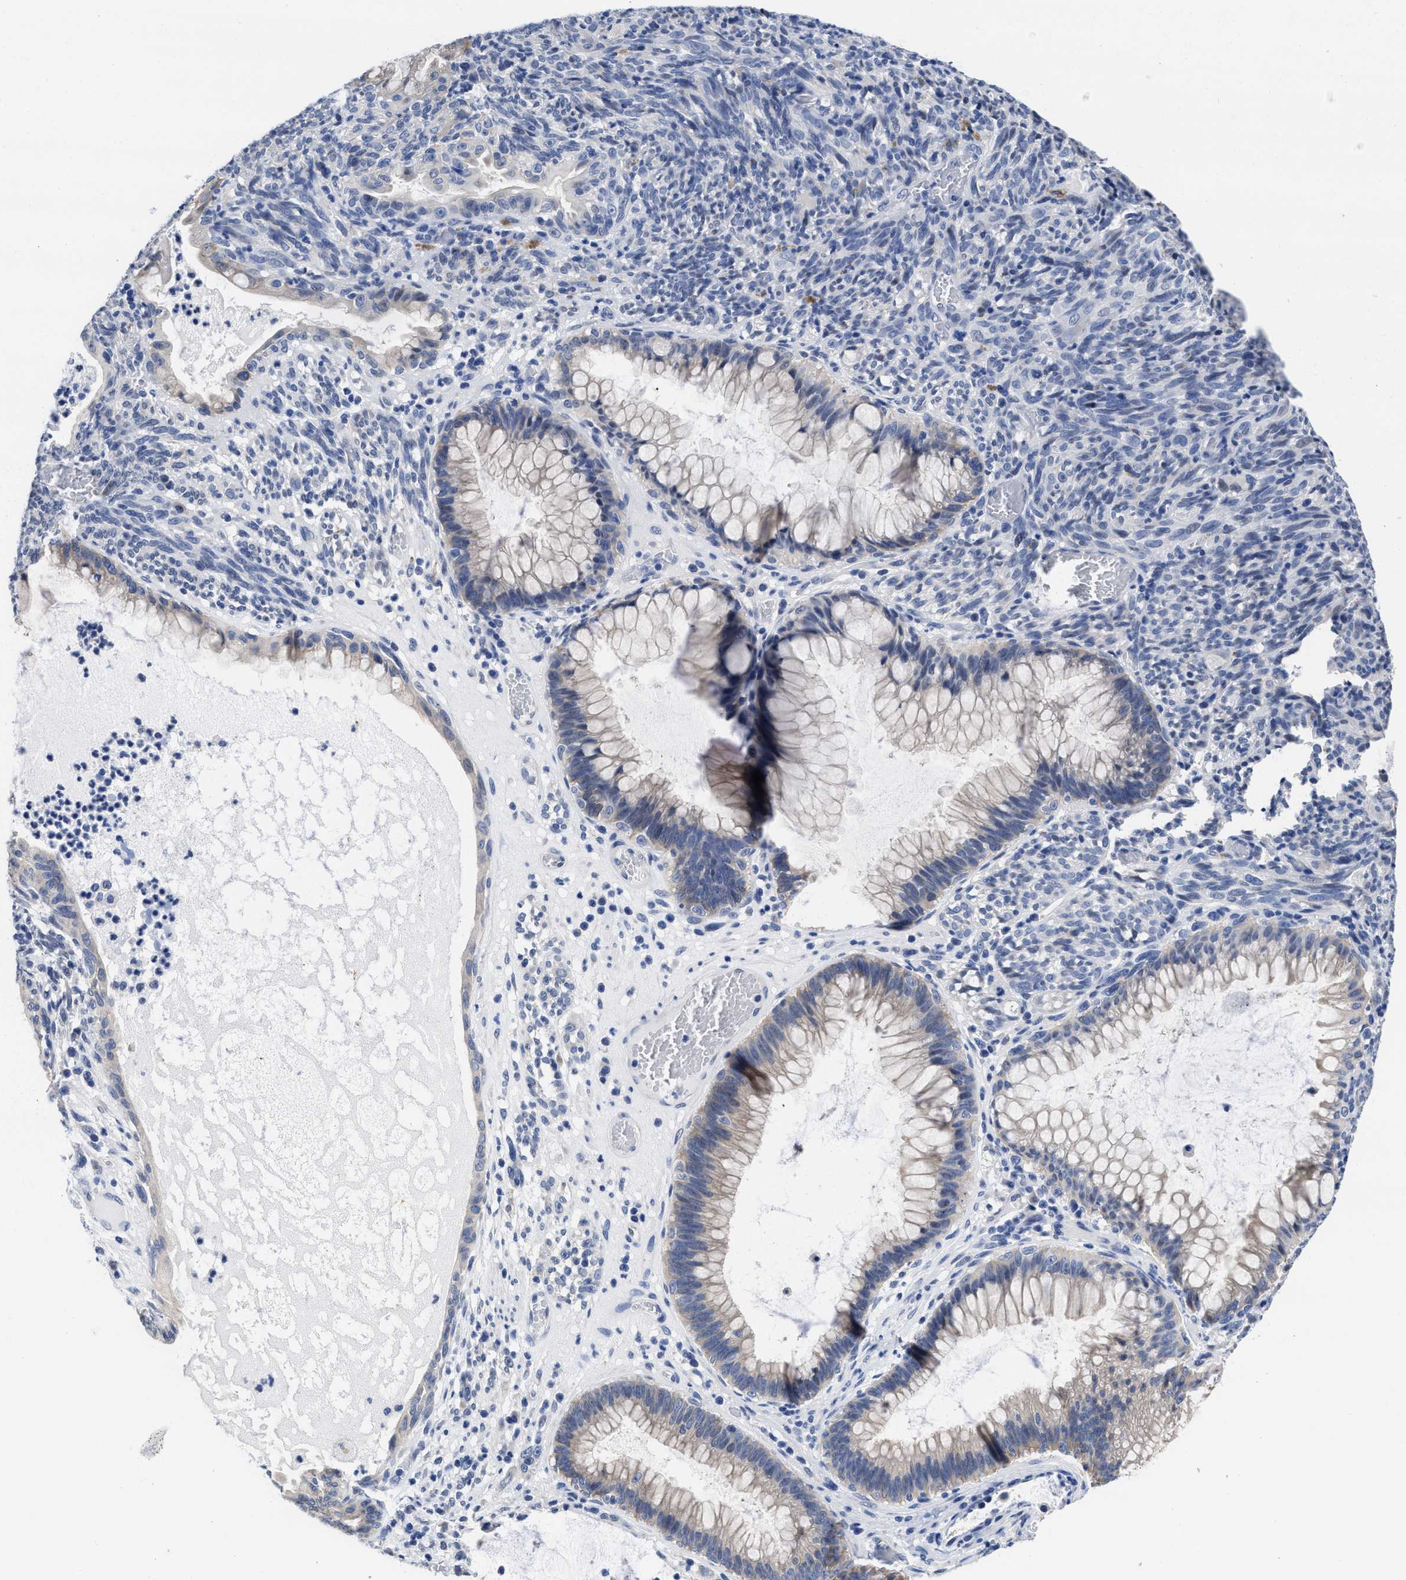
{"staining": {"intensity": "weak", "quantity": "<25%", "location": "cytoplasmic/membranous"}, "tissue": "melanoma", "cell_type": "Tumor cells", "image_type": "cancer", "snomed": [{"axis": "morphology", "description": "Malignant melanoma, NOS"}, {"axis": "topography", "description": "Rectum"}], "caption": "DAB (3,3'-diaminobenzidine) immunohistochemical staining of melanoma demonstrates no significant expression in tumor cells.", "gene": "HOOK1", "patient": {"sex": "female", "age": 81}}